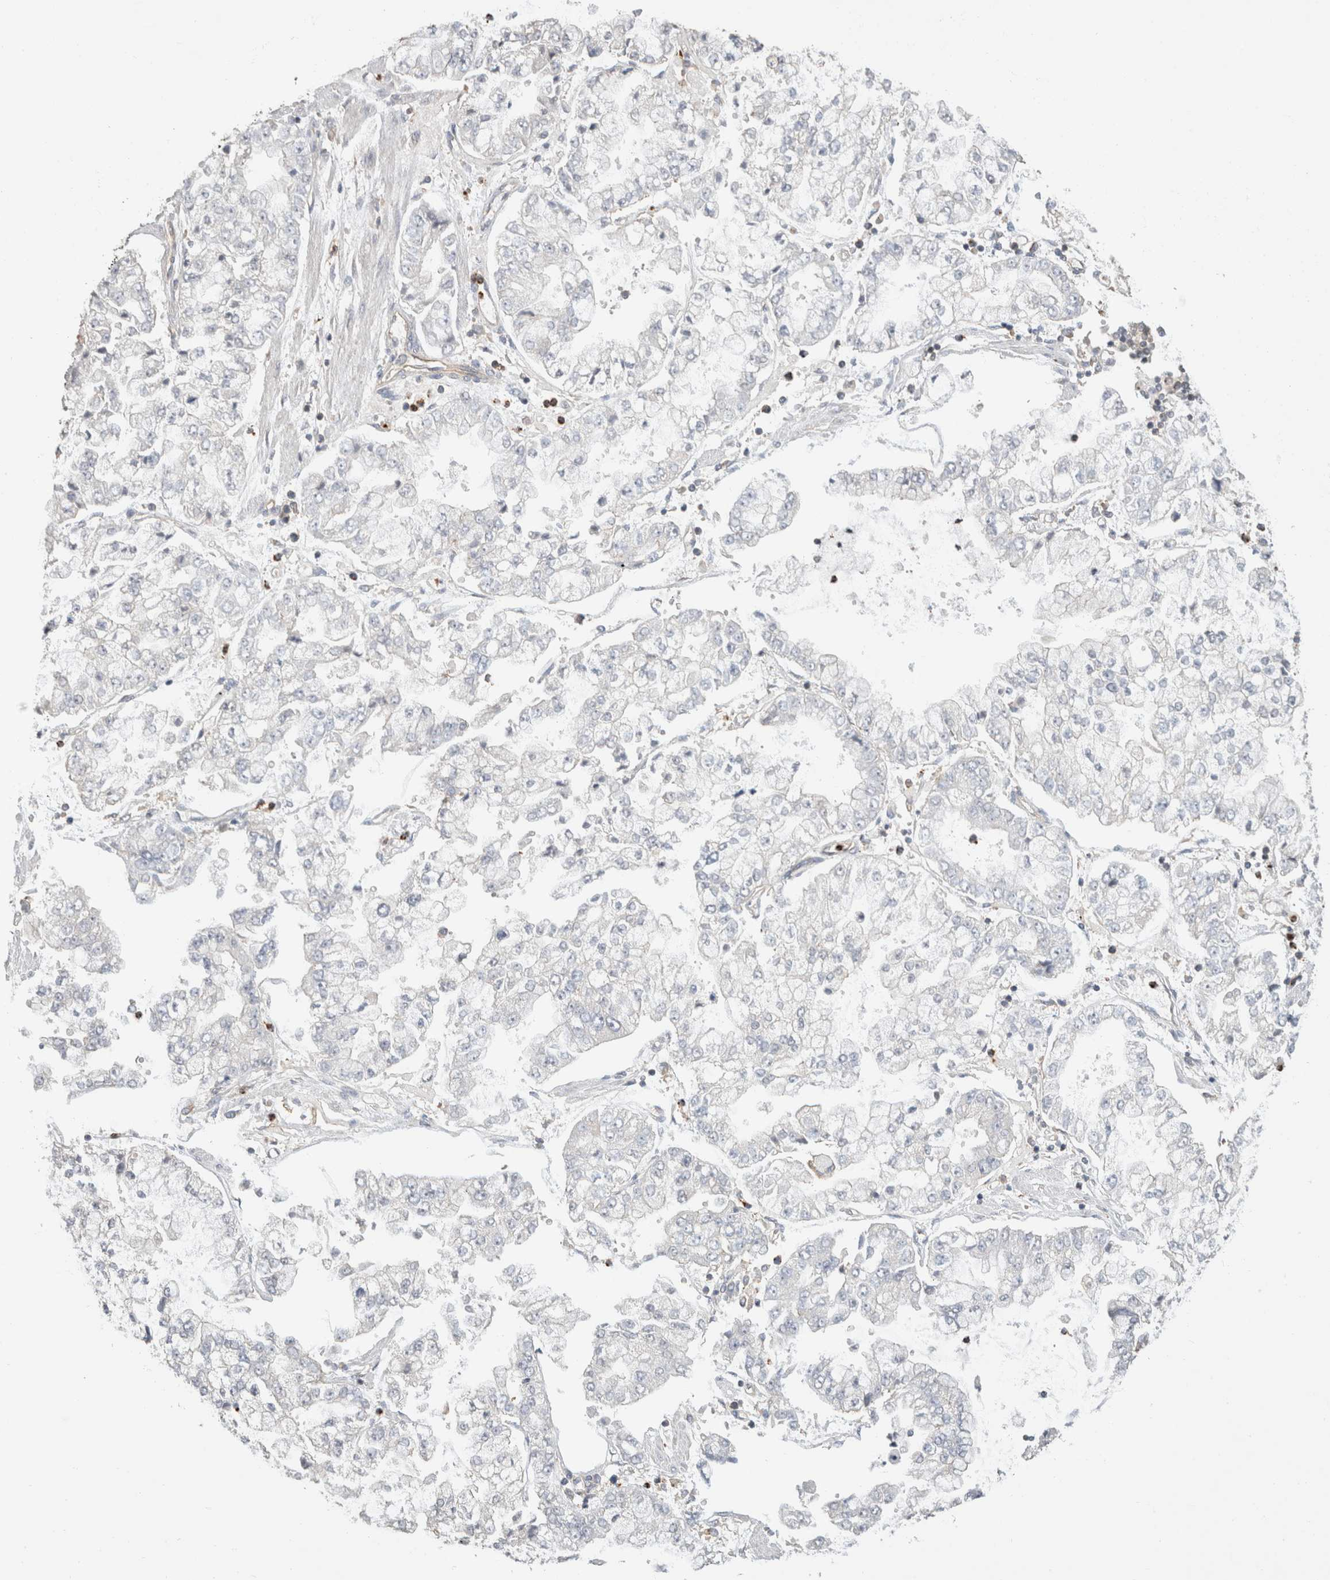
{"staining": {"intensity": "negative", "quantity": "none", "location": "none"}, "tissue": "stomach cancer", "cell_type": "Tumor cells", "image_type": "cancer", "snomed": [{"axis": "morphology", "description": "Adenocarcinoma, NOS"}, {"axis": "topography", "description": "Stomach"}], "caption": "The micrograph demonstrates no staining of tumor cells in adenocarcinoma (stomach).", "gene": "CFAP418", "patient": {"sex": "male", "age": 76}}